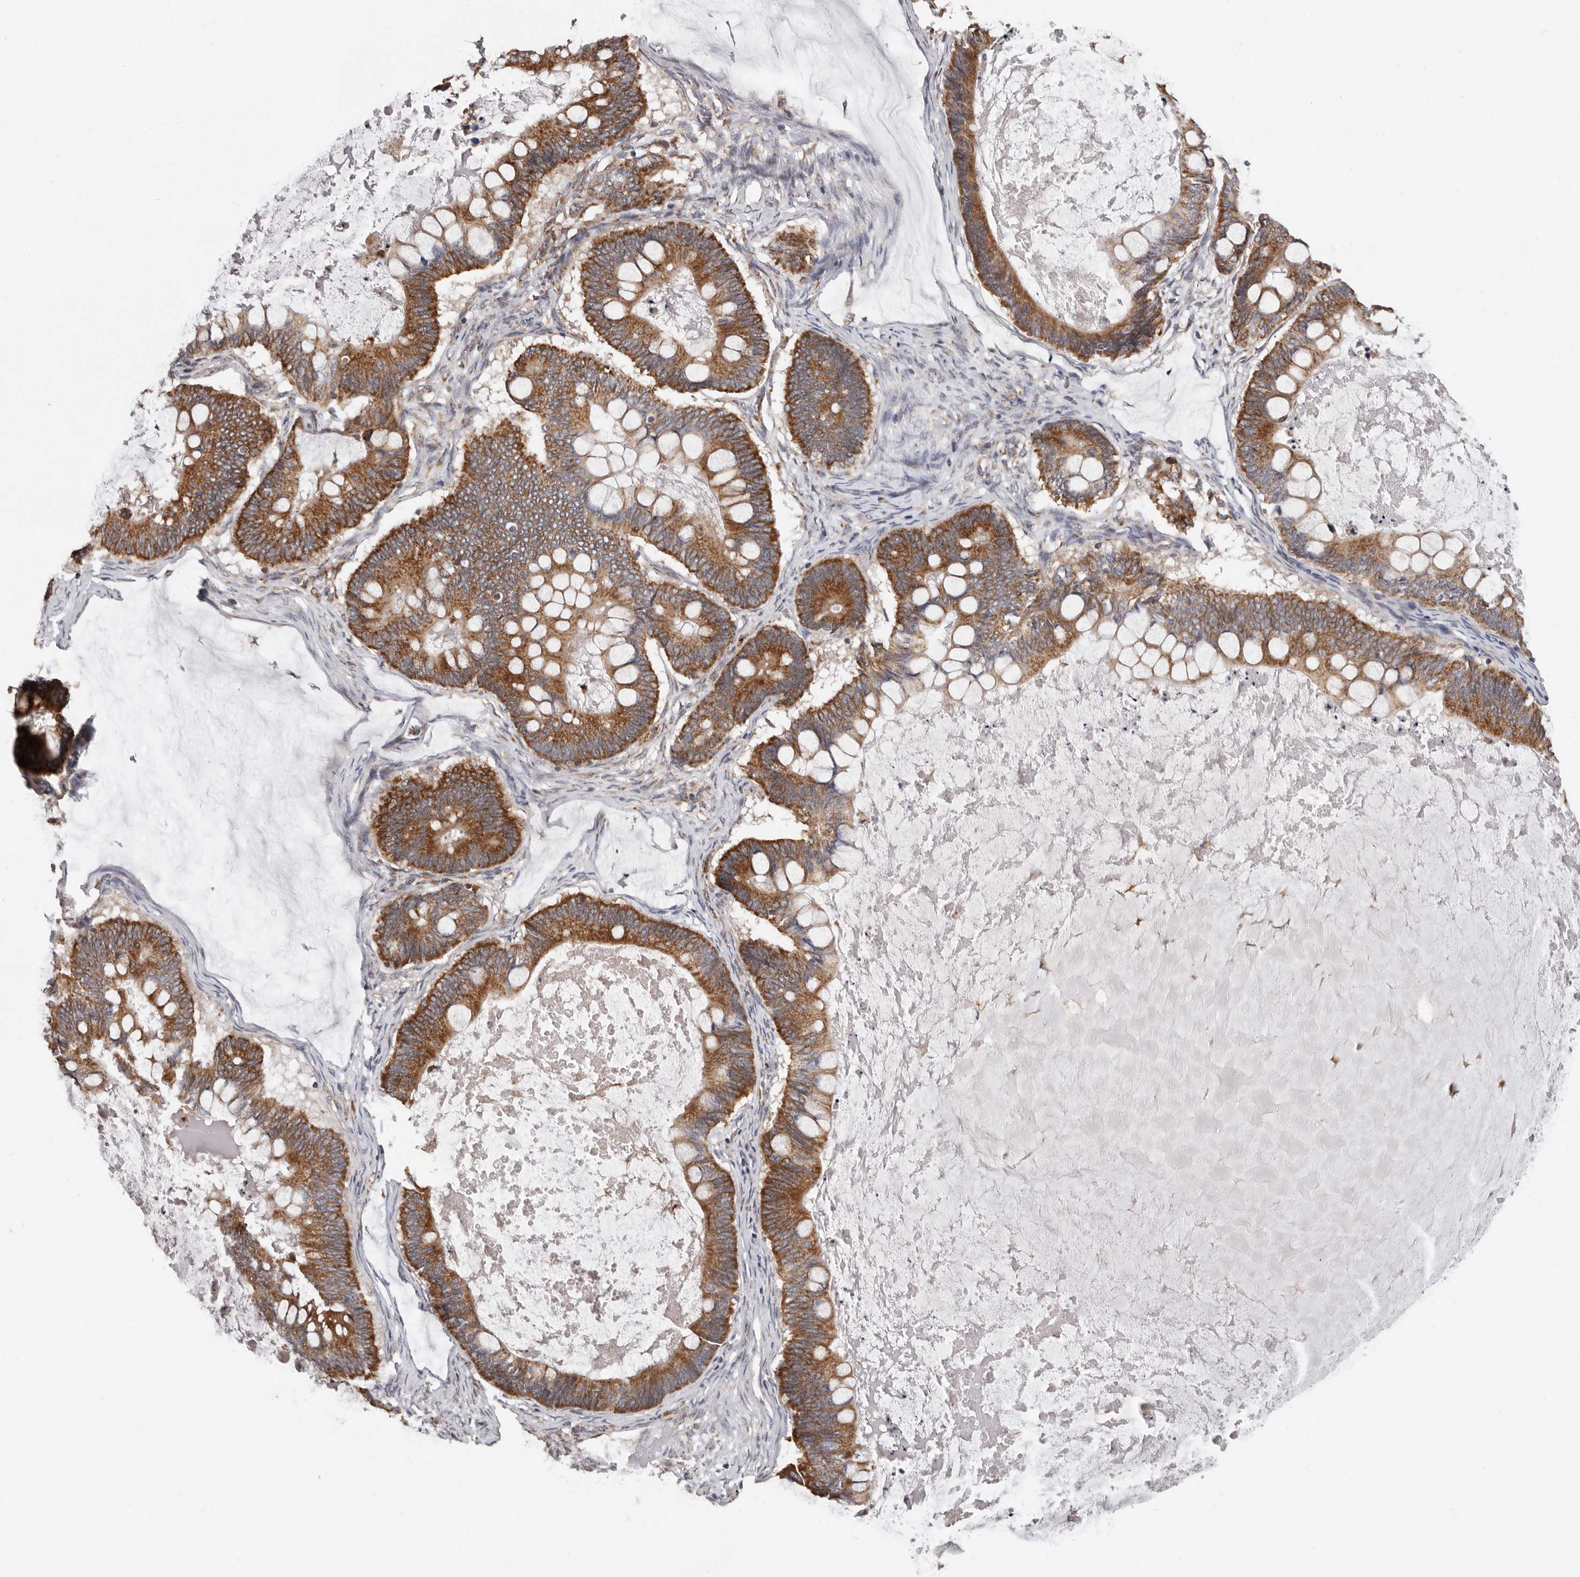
{"staining": {"intensity": "strong", "quantity": ">75%", "location": "cytoplasmic/membranous"}, "tissue": "ovarian cancer", "cell_type": "Tumor cells", "image_type": "cancer", "snomed": [{"axis": "morphology", "description": "Cystadenocarcinoma, mucinous, NOS"}, {"axis": "topography", "description": "Ovary"}], "caption": "Ovarian cancer stained with IHC reveals strong cytoplasmic/membranous expression in approximately >75% of tumor cells. (DAB (3,3'-diaminobenzidine) = brown stain, brightfield microscopy at high magnification).", "gene": "MRPL18", "patient": {"sex": "female", "age": 61}}